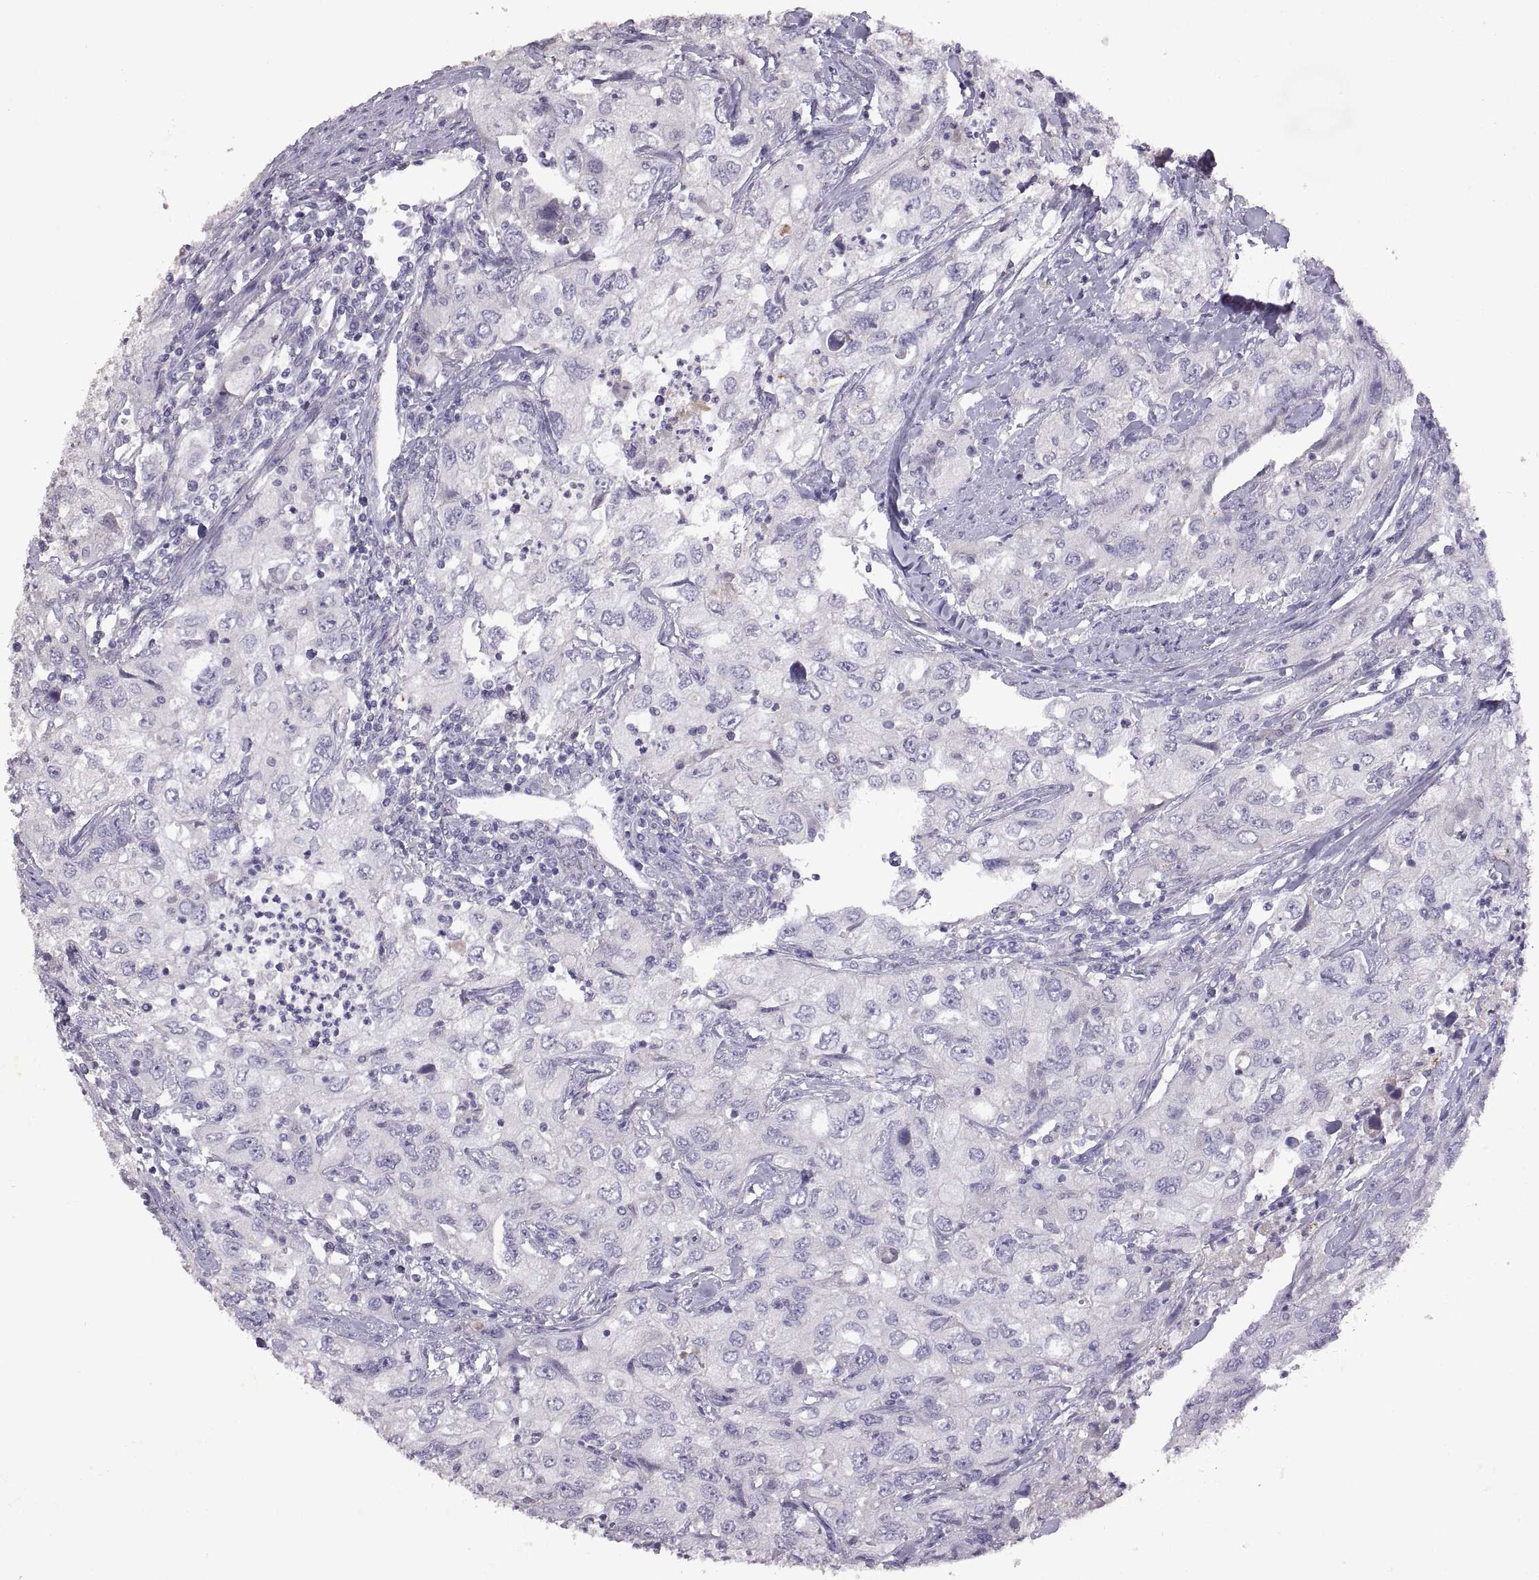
{"staining": {"intensity": "negative", "quantity": "none", "location": "none"}, "tissue": "urothelial cancer", "cell_type": "Tumor cells", "image_type": "cancer", "snomed": [{"axis": "morphology", "description": "Urothelial carcinoma, High grade"}, {"axis": "topography", "description": "Urinary bladder"}], "caption": "Tumor cells show no significant protein expression in high-grade urothelial carcinoma.", "gene": "DEFB136", "patient": {"sex": "male", "age": 76}}